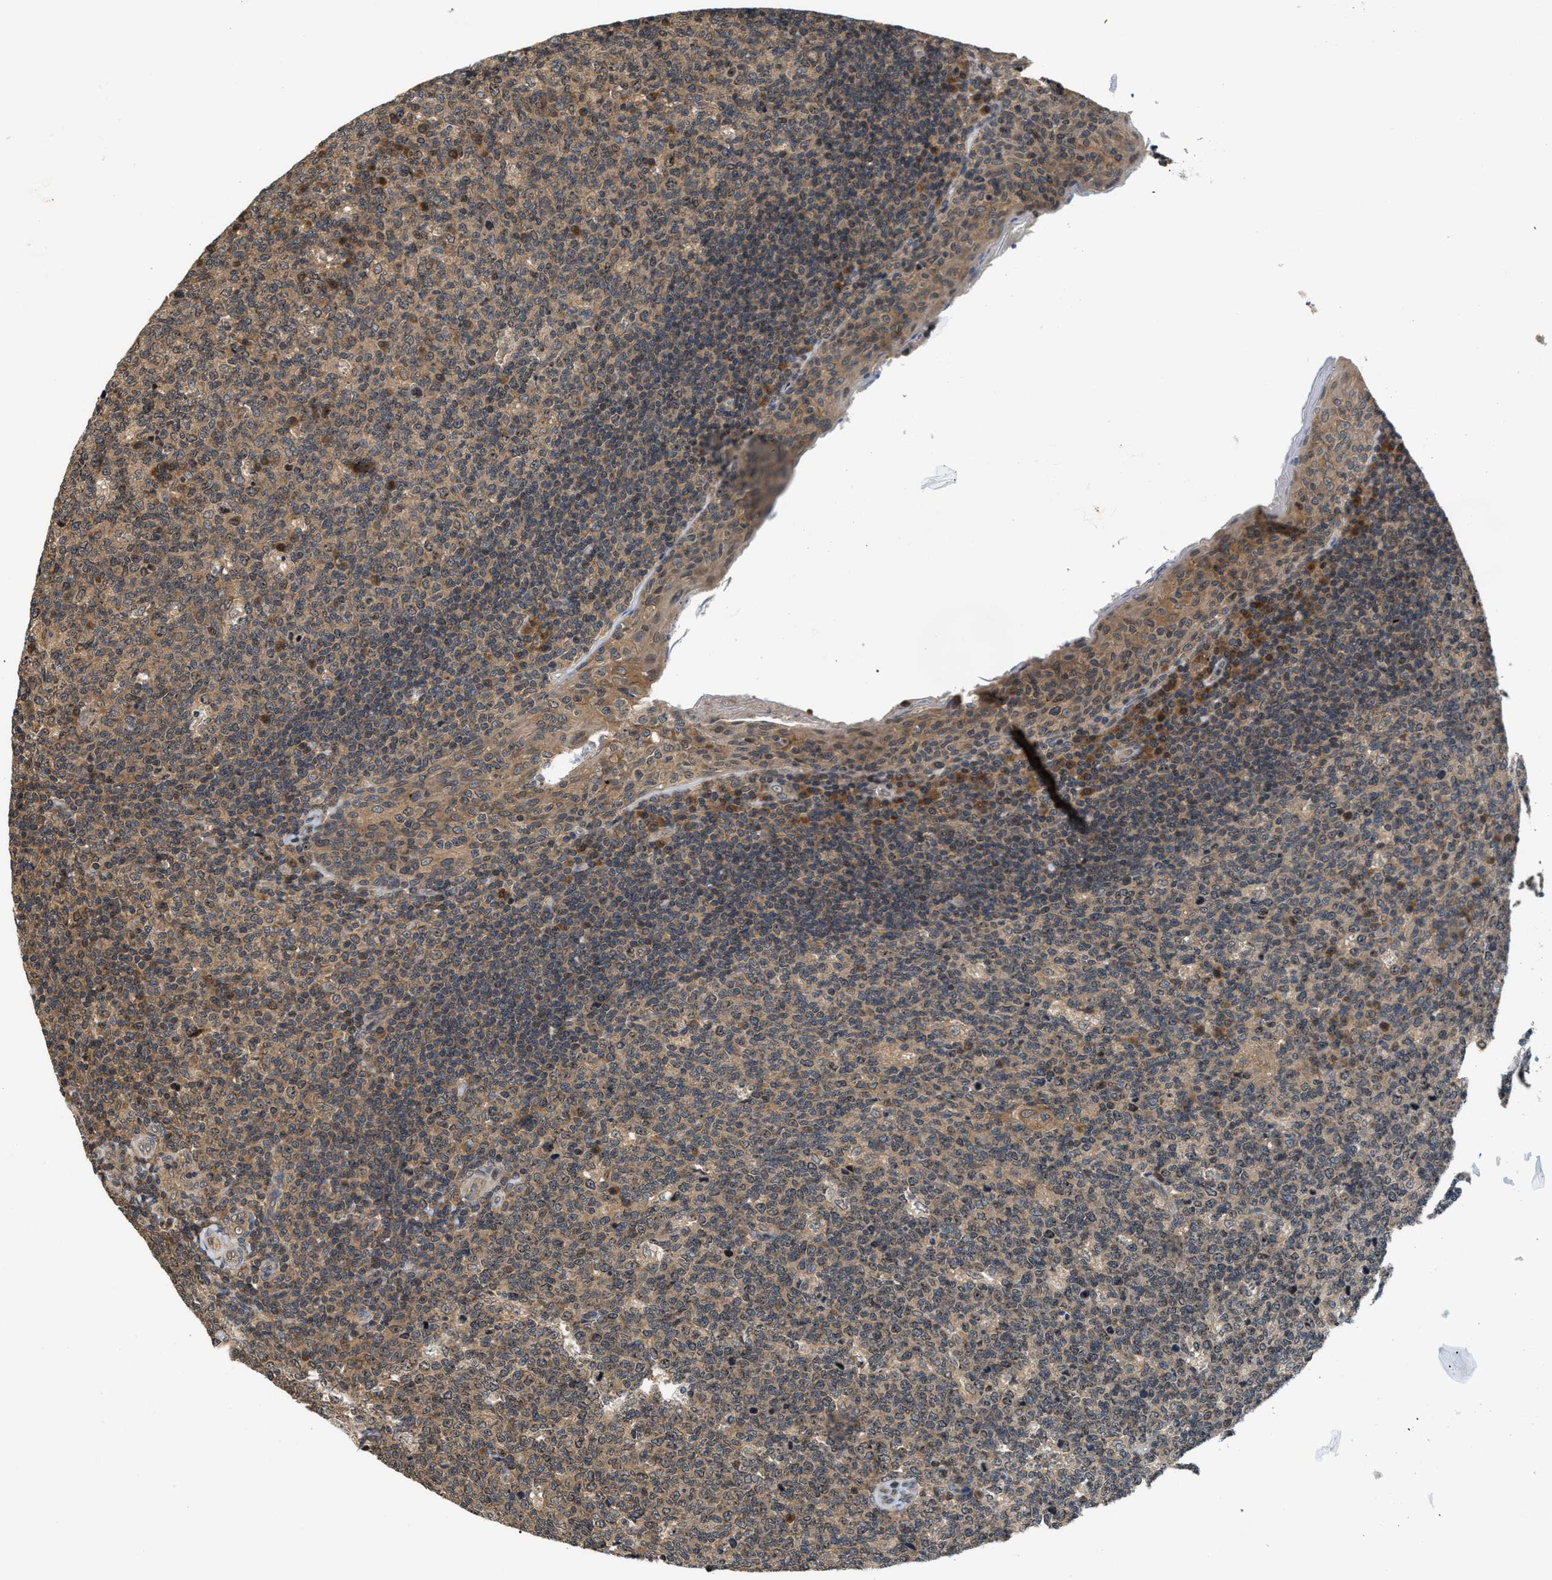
{"staining": {"intensity": "moderate", "quantity": ">75%", "location": "cytoplasmic/membranous"}, "tissue": "tonsil", "cell_type": "Germinal center cells", "image_type": "normal", "snomed": [{"axis": "morphology", "description": "Normal tissue, NOS"}, {"axis": "topography", "description": "Tonsil"}], "caption": "DAB (3,3'-diaminobenzidine) immunohistochemical staining of normal human tonsil displays moderate cytoplasmic/membranous protein expression in about >75% of germinal center cells.", "gene": "RAB29", "patient": {"sex": "male", "age": 17}}